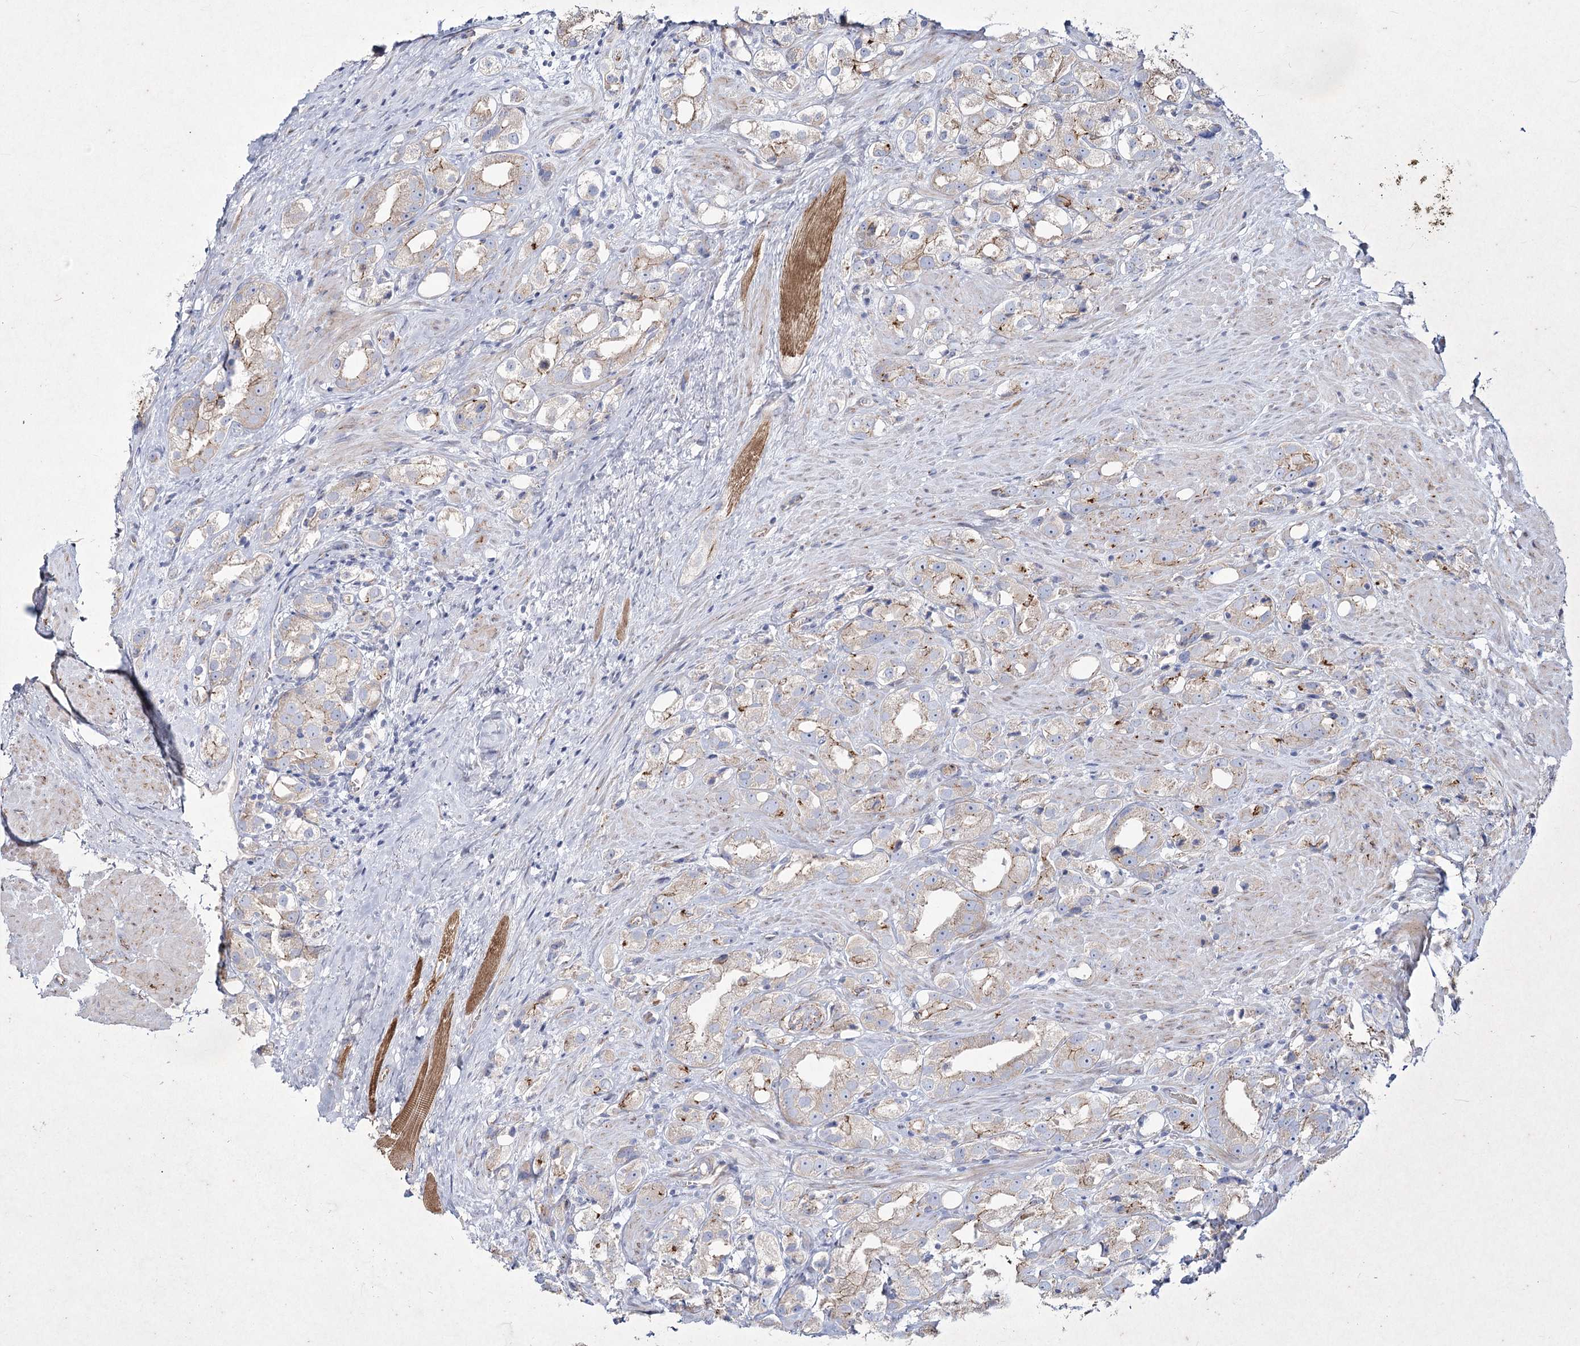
{"staining": {"intensity": "weak", "quantity": "<25%", "location": "cytoplasmic/membranous"}, "tissue": "prostate cancer", "cell_type": "Tumor cells", "image_type": "cancer", "snomed": [{"axis": "morphology", "description": "Adenocarcinoma, NOS"}, {"axis": "topography", "description": "Prostate"}], "caption": "There is no significant expression in tumor cells of prostate cancer.", "gene": "LDLRAD3", "patient": {"sex": "male", "age": 79}}